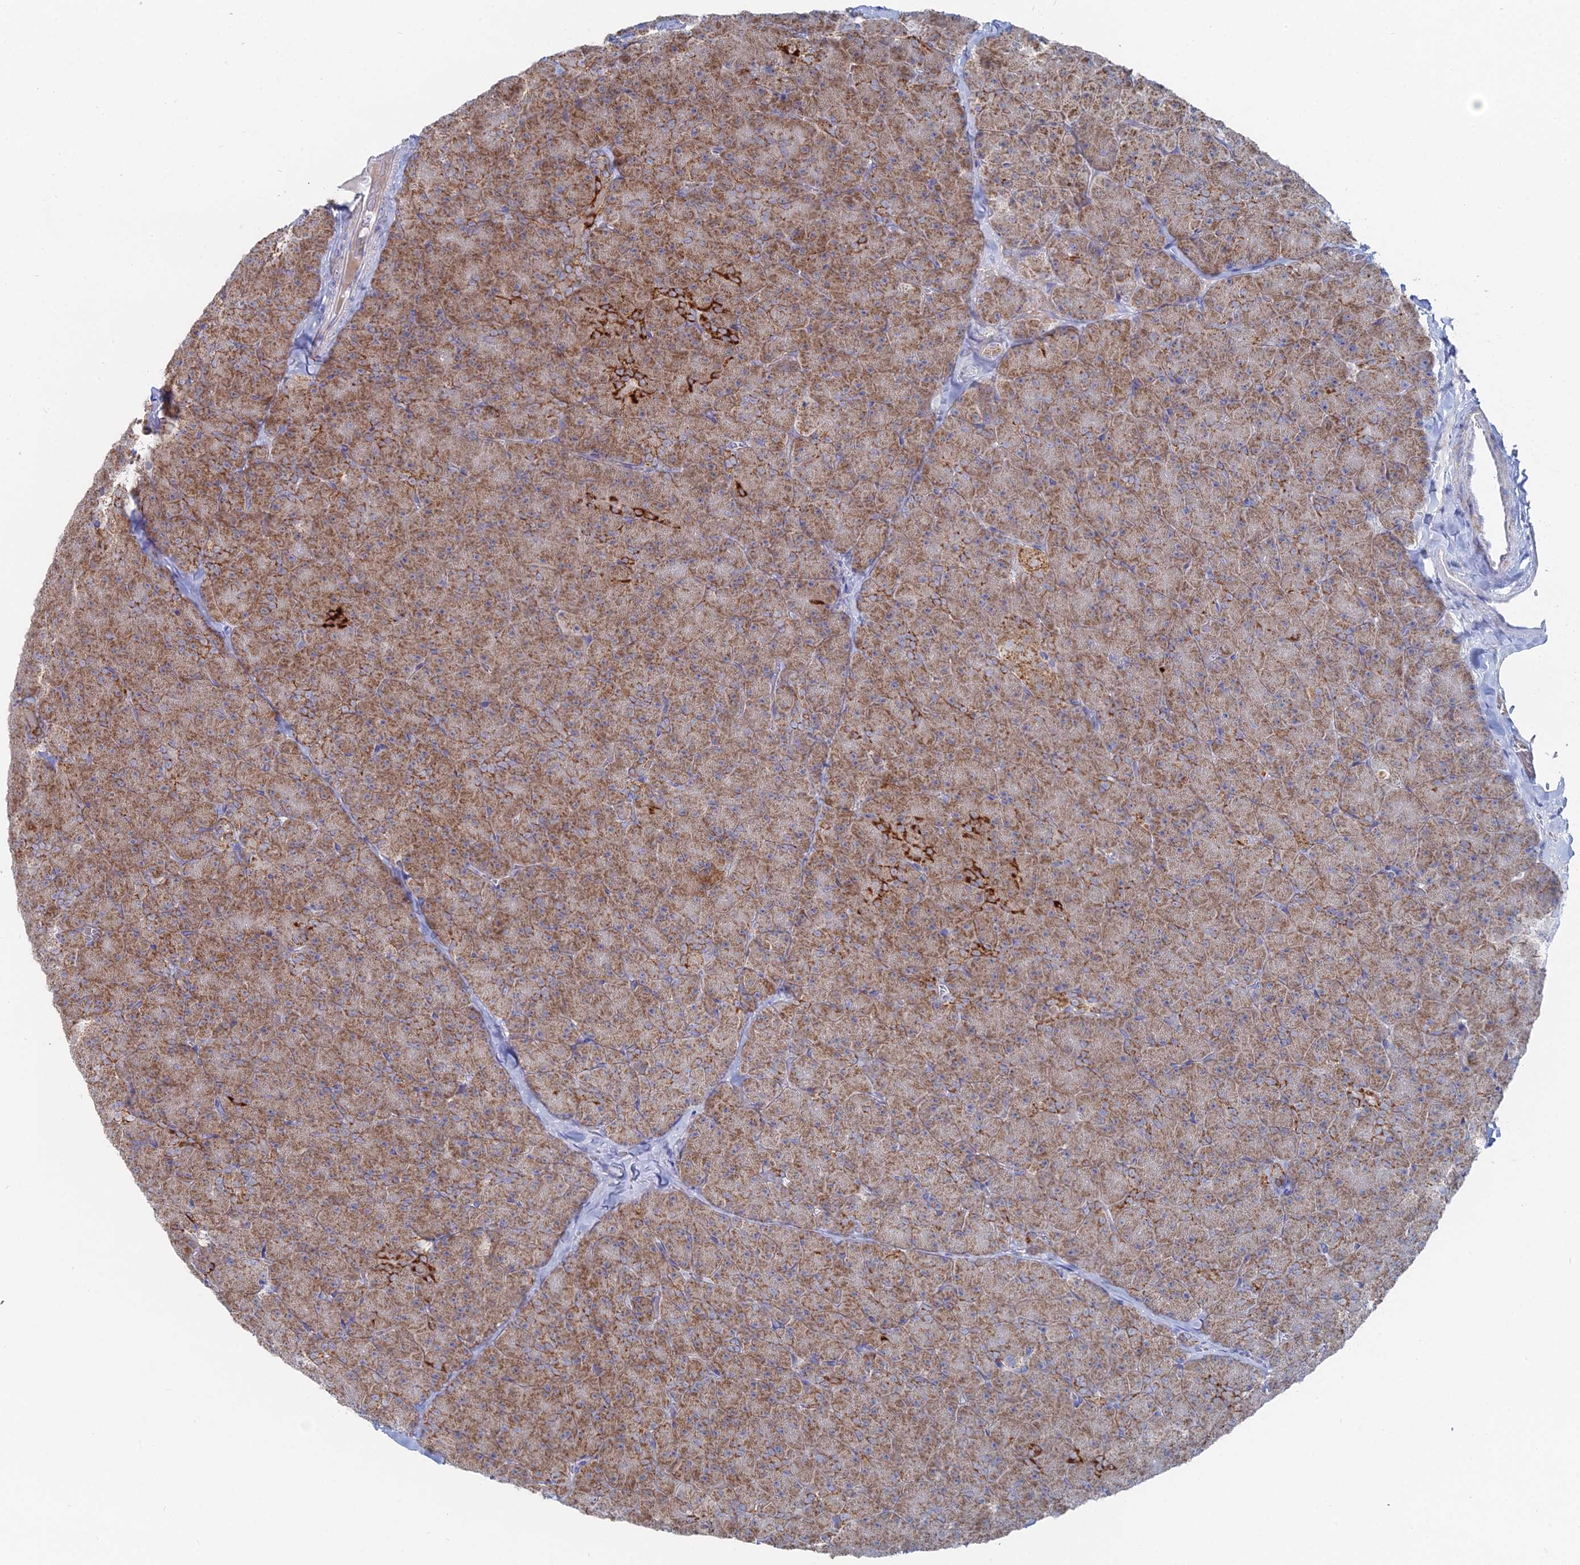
{"staining": {"intensity": "moderate", "quantity": ">75%", "location": "cytoplasmic/membranous"}, "tissue": "pancreas", "cell_type": "Exocrine glandular cells", "image_type": "normal", "snomed": [{"axis": "morphology", "description": "Normal tissue, NOS"}, {"axis": "topography", "description": "Pancreas"}], "caption": "Immunohistochemical staining of normal pancreas reveals medium levels of moderate cytoplasmic/membranous expression in about >75% of exocrine glandular cells.", "gene": "MPC1", "patient": {"sex": "male", "age": 36}}